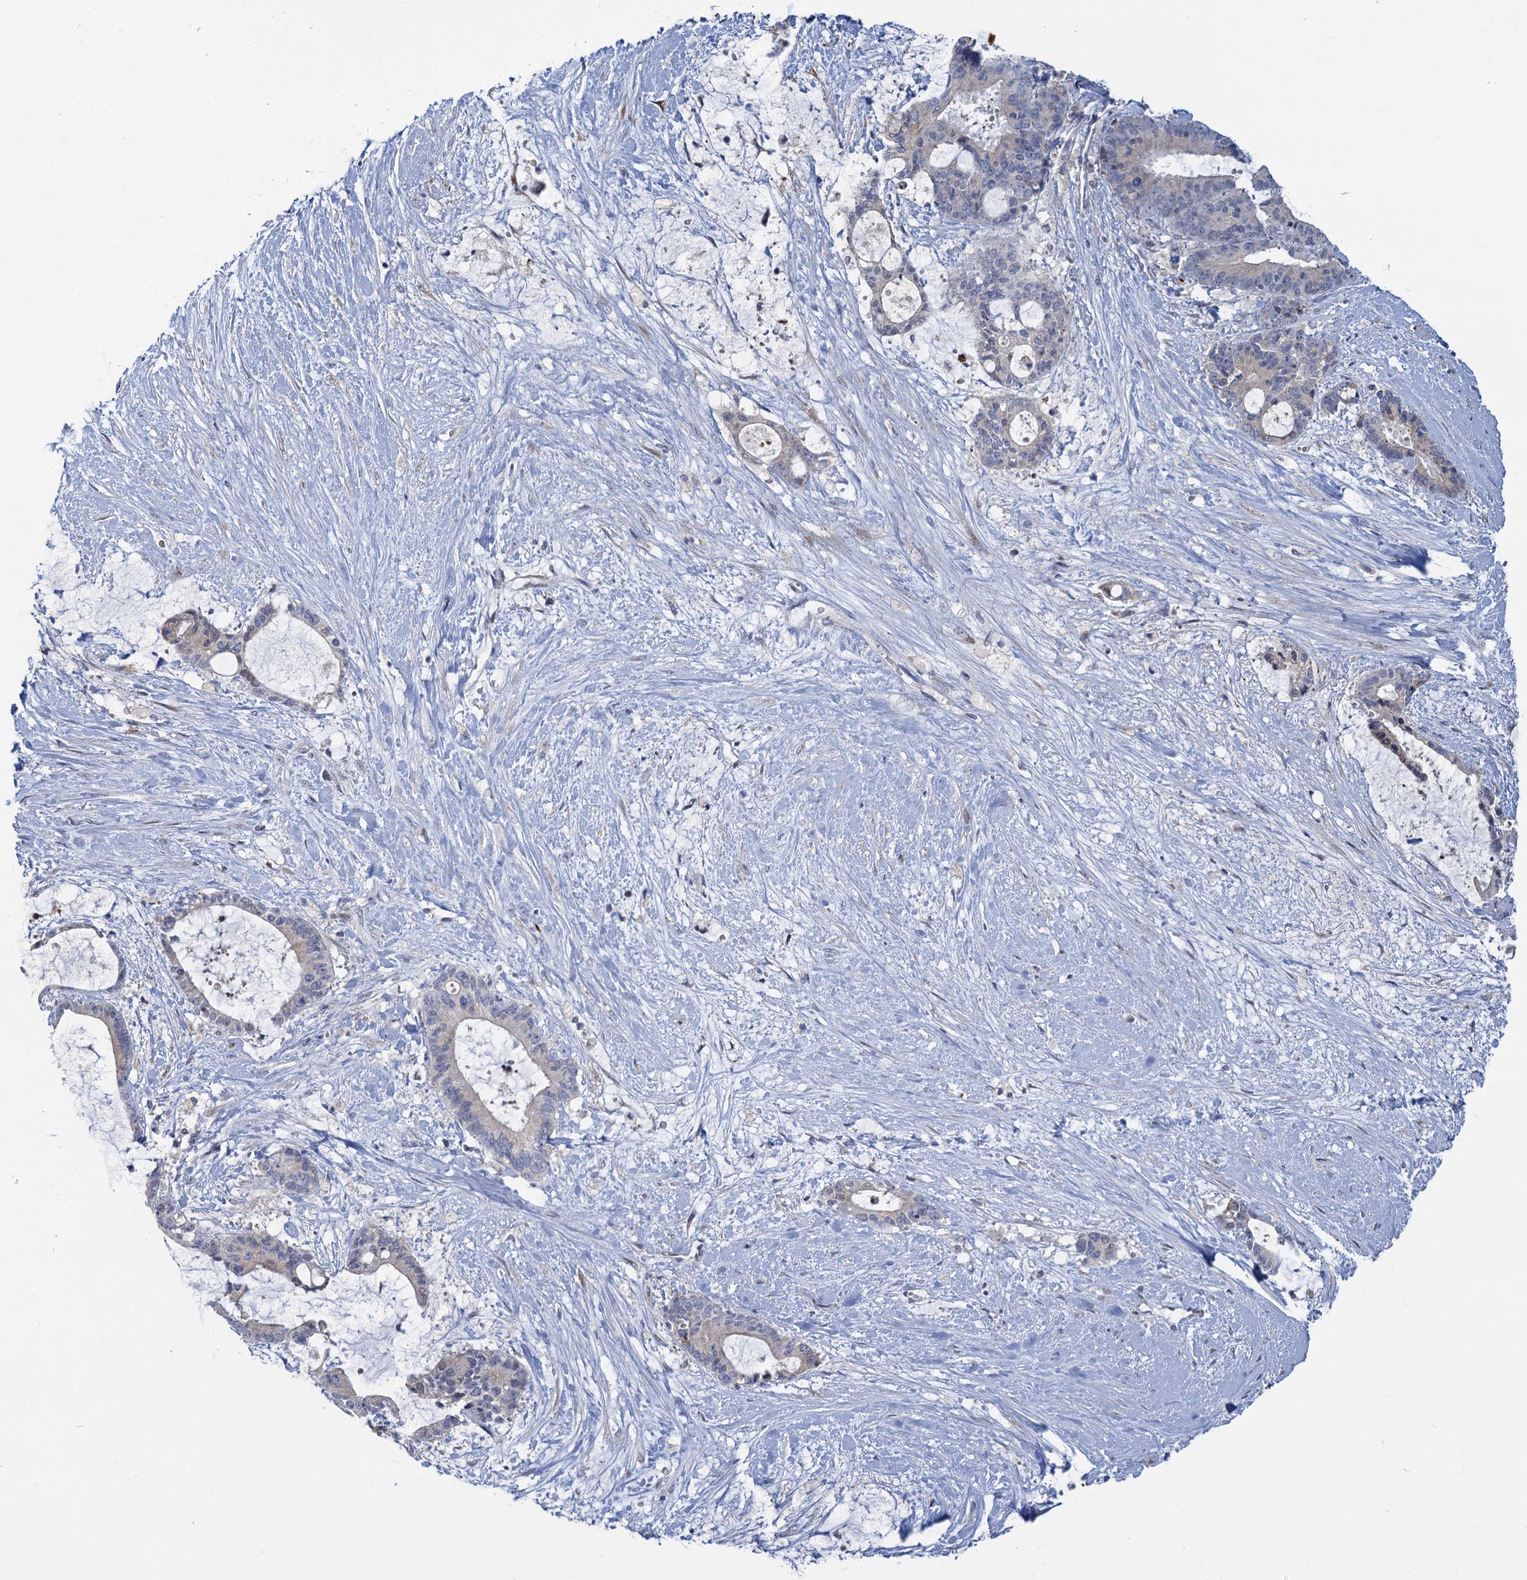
{"staining": {"intensity": "negative", "quantity": "none", "location": "none"}, "tissue": "liver cancer", "cell_type": "Tumor cells", "image_type": "cancer", "snomed": [{"axis": "morphology", "description": "Normal tissue, NOS"}, {"axis": "morphology", "description": "Cholangiocarcinoma"}, {"axis": "topography", "description": "Liver"}, {"axis": "topography", "description": "Peripheral nerve tissue"}], "caption": "High magnification brightfield microscopy of cholangiocarcinoma (liver) stained with DAB (3,3'-diaminobenzidine) (brown) and counterstained with hematoxylin (blue): tumor cells show no significant positivity.", "gene": "QPCTL", "patient": {"sex": "female", "age": 73}}